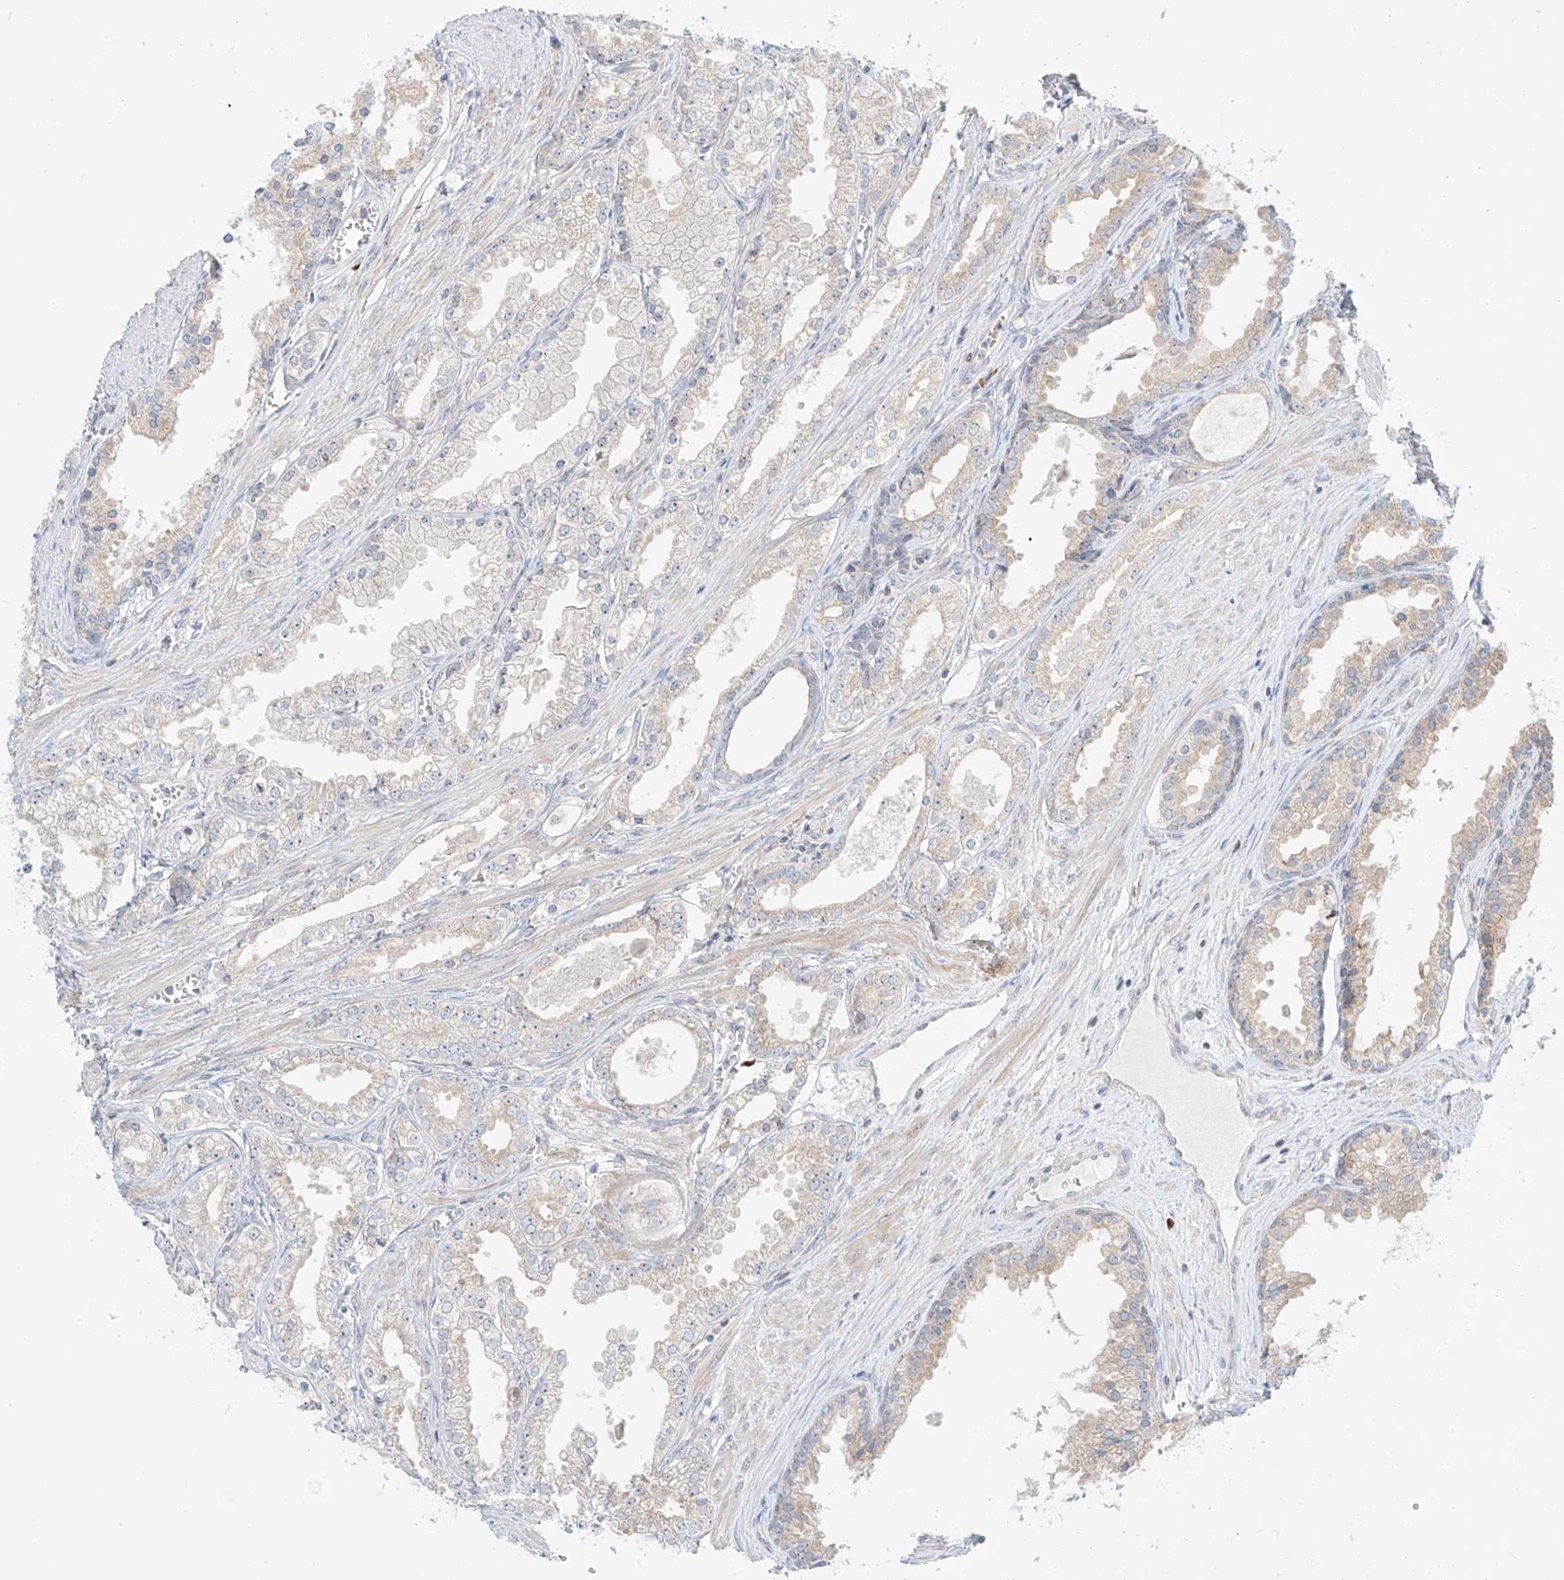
{"staining": {"intensity": "negative", "quantity": "none", "location": "none"}, "tissue": "prostate cancer", "cell_type": "Tumor cells", "image_type": "cancer", "snomed": [{"axis": "morphology", "description": "Adenocarcinoma, High grade"}, {"axis": "topography", "description": "Prostate"}], "caption": "High power microscopy histopathology image of an immunohistochemistry (IHC) histopathology image of prostate adenocarcinoma (high-grade), revealing no significant positivity in tumor cells. (Brightfield microscopy of DAB (3,3'-diaminobenzidine) IHC at high magnification).", "gene": "SYTL3", "patient": {"sex": "male", "age": 68}}